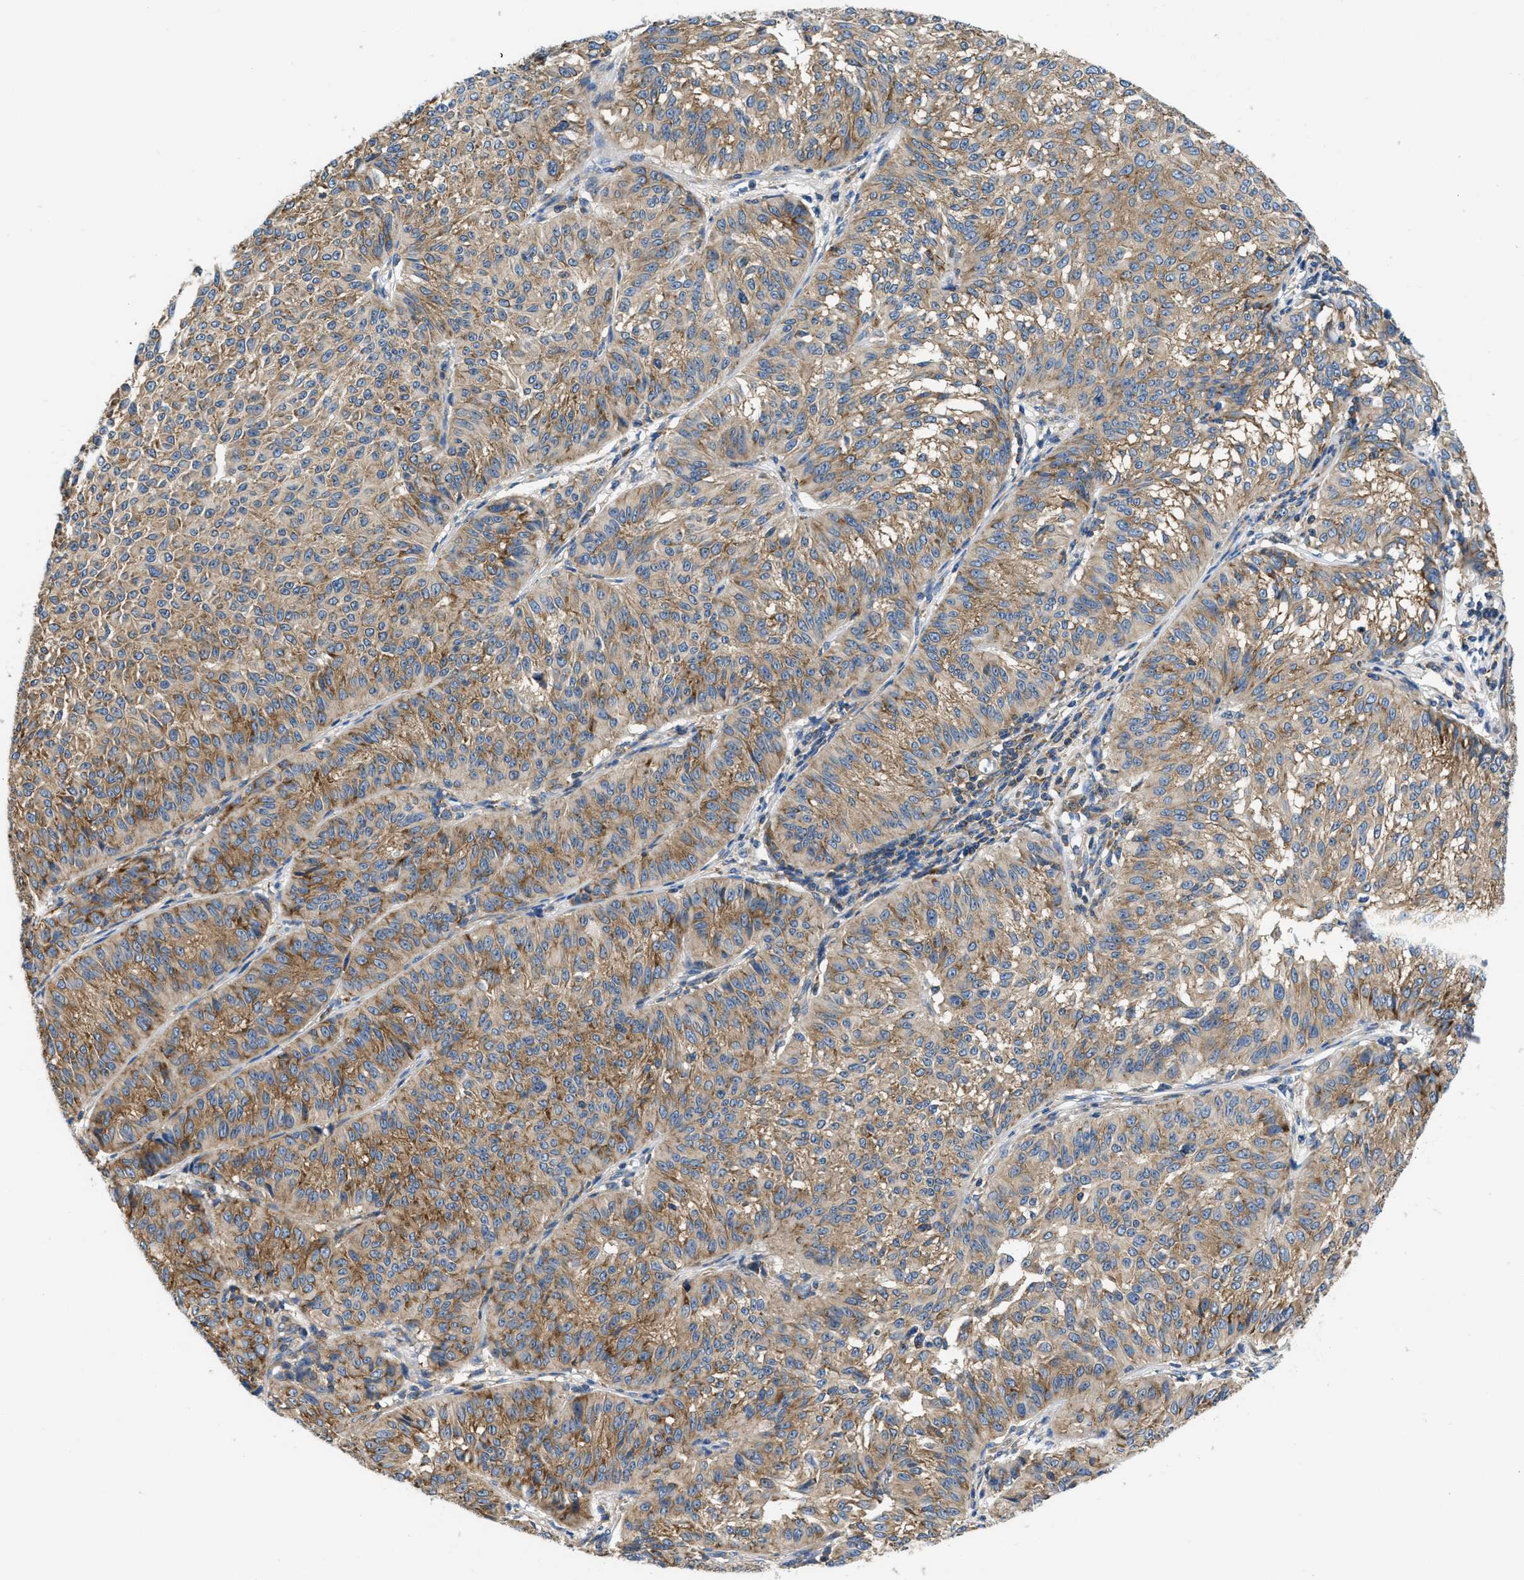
{"staining": {"intensity": "moderate", "quantity": ">75%", "location": "cytoplasmic/membranous"}, "tissue": "melanoma", "cell_type": "Tumor cells", "image_type": "cancer", "snomed": [{"axis": "morphology", "description": "Malignant melanoma, NOS"}, {"axis": "topography", "description": "Skin"}], "caption": "Moderate cytoplasmic/membranous expression for a protein is present in approximately >75% of tumor cells of melanoma using immunohistochemistry.", "gene": "ABCF1", "patient": {"sex": "female", "age": 72}}